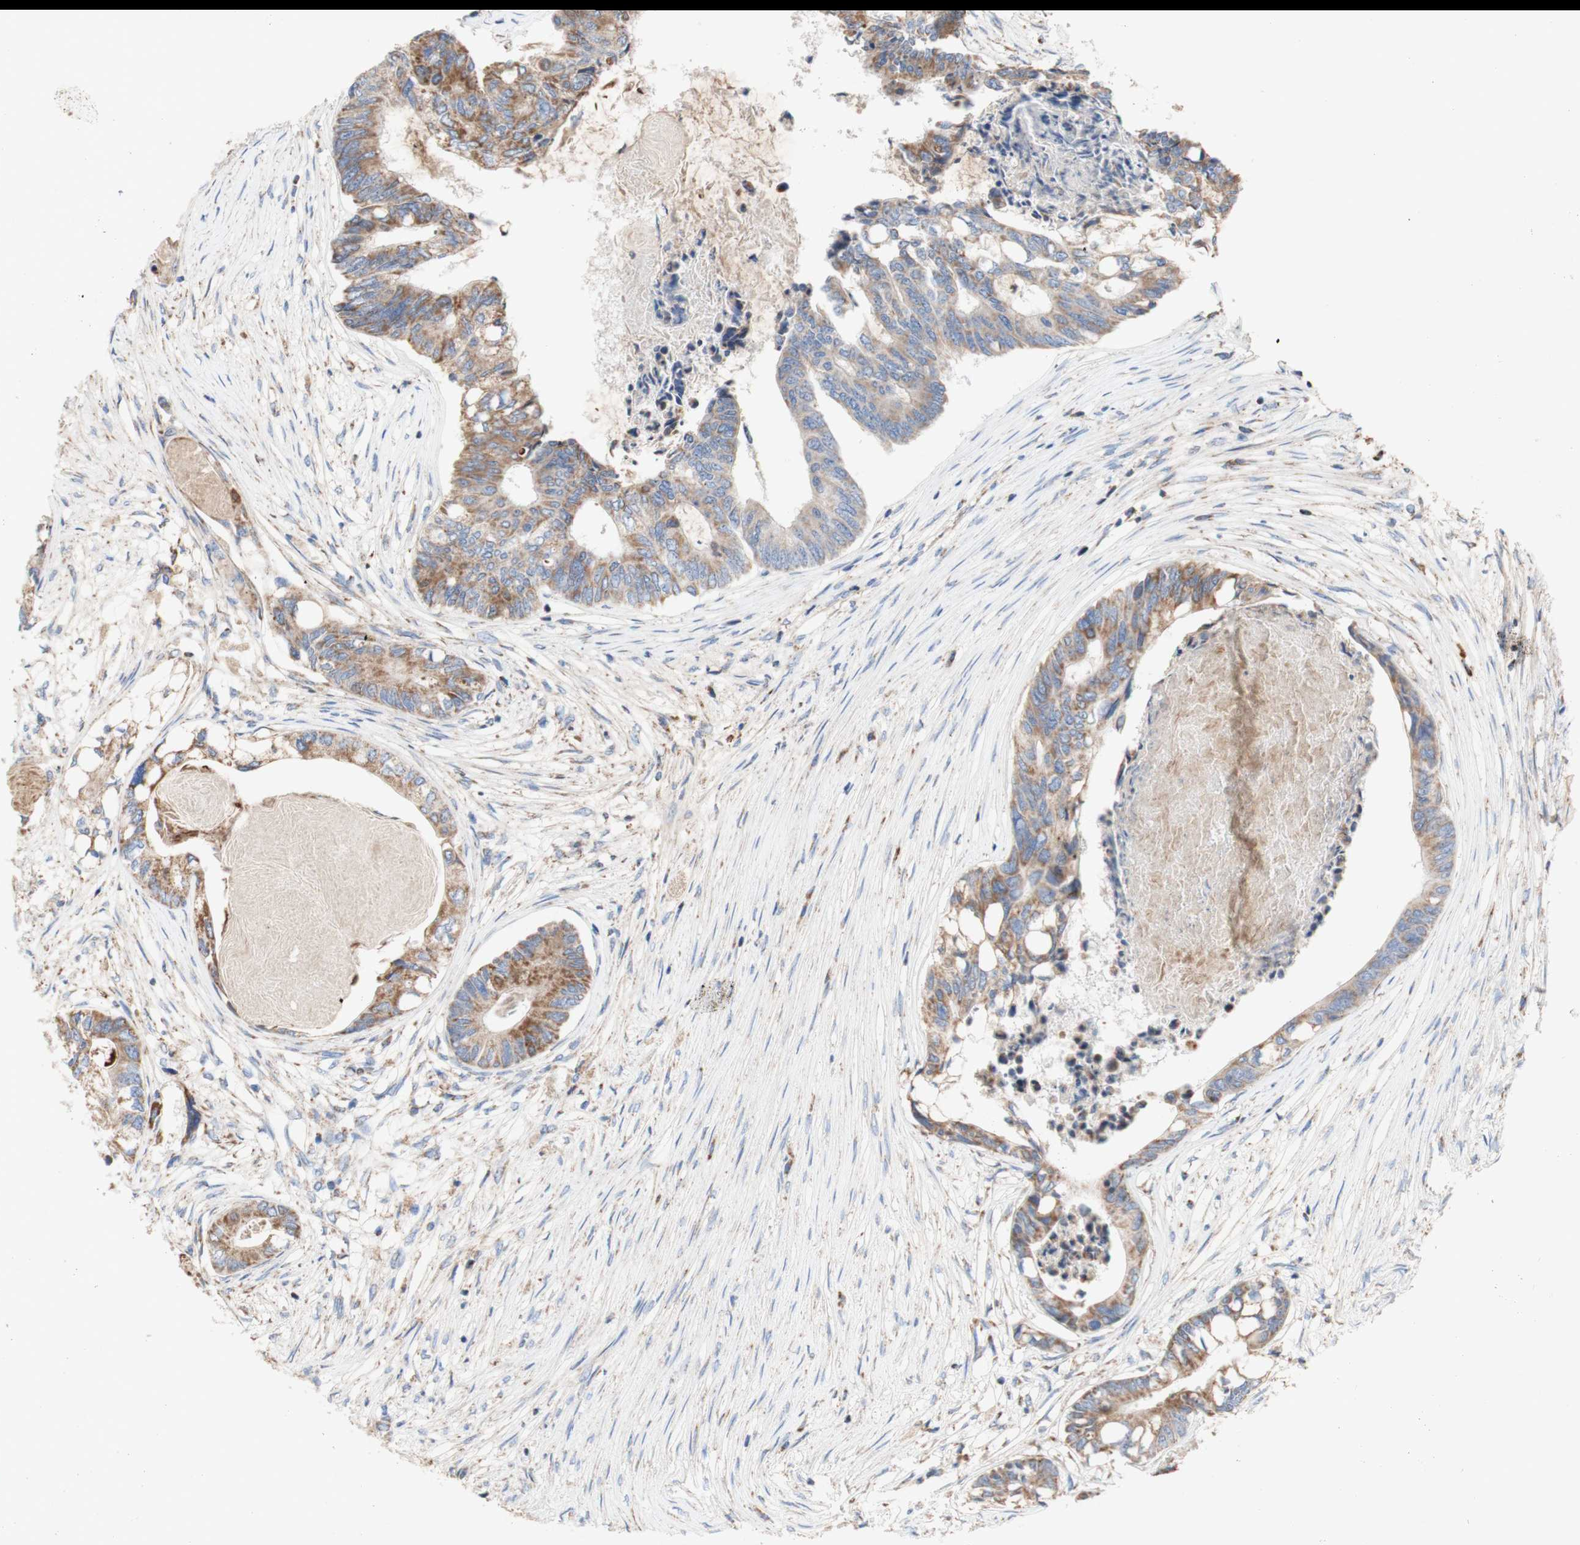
{"staining": {"intensity": "moderate", "quantity": ">75%", "location": "cytoplasmic/membranous"}, "tissue": "colorectal cancer", "cell_type": "Tumor cells", "image_type": "cancer", "snomed": [{"axis": "morphology", "description": "Adenocarcinoma, NOS"}, {"axis": "topography", "description": "Rectum"}], "caption": "Colorectal cancer stained with DAB immunohistochemistry shows medium levels of moderate cytoplasmic/membranous expression in about >75% of tumor cells.", "gene": "SDHB", "patient": {"sex": "male", "age": 63}}